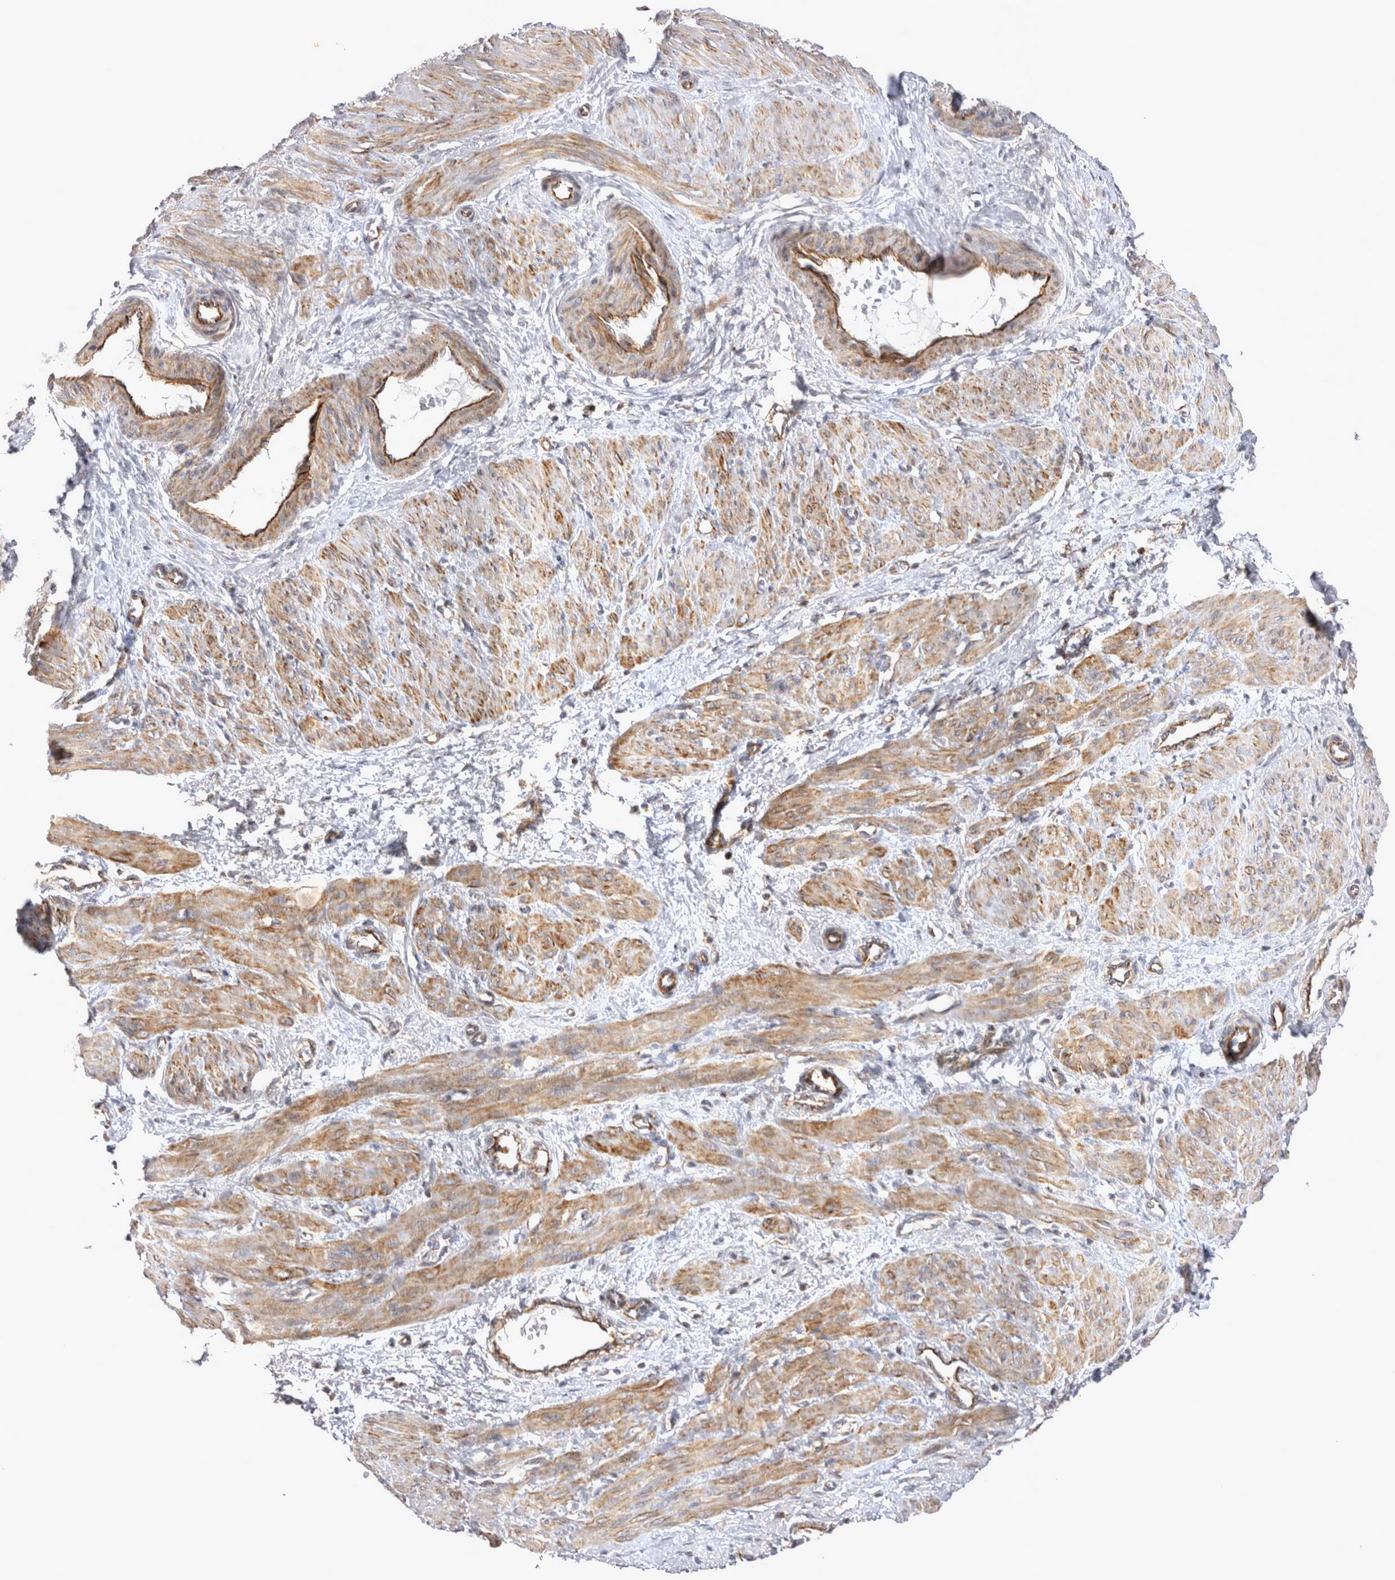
{"staining": {"intensity": "moderate", "quantity": ">75%", "location": "cytoplasmic/membranous"}, "tissue": "smooth muscle", "cell_type": "Smooth muscle cells", "image_type": "normal", "snomed": [{"axis": "morphology", "description": "Normal tissue, NOS"}, {"axis": "topography", "description": "Endometrium"}], "caption": "DAB immunohistochemical staining of unremarkable human smooth muscle shows moderate cytoplasmic/membranous protein positivity in about >75% of smooth muscle cells. (IHC, brightfield microscopy, high magnification).", "gene": "TSPOAP1", "patient": {"sex": "female", "age": 33}}